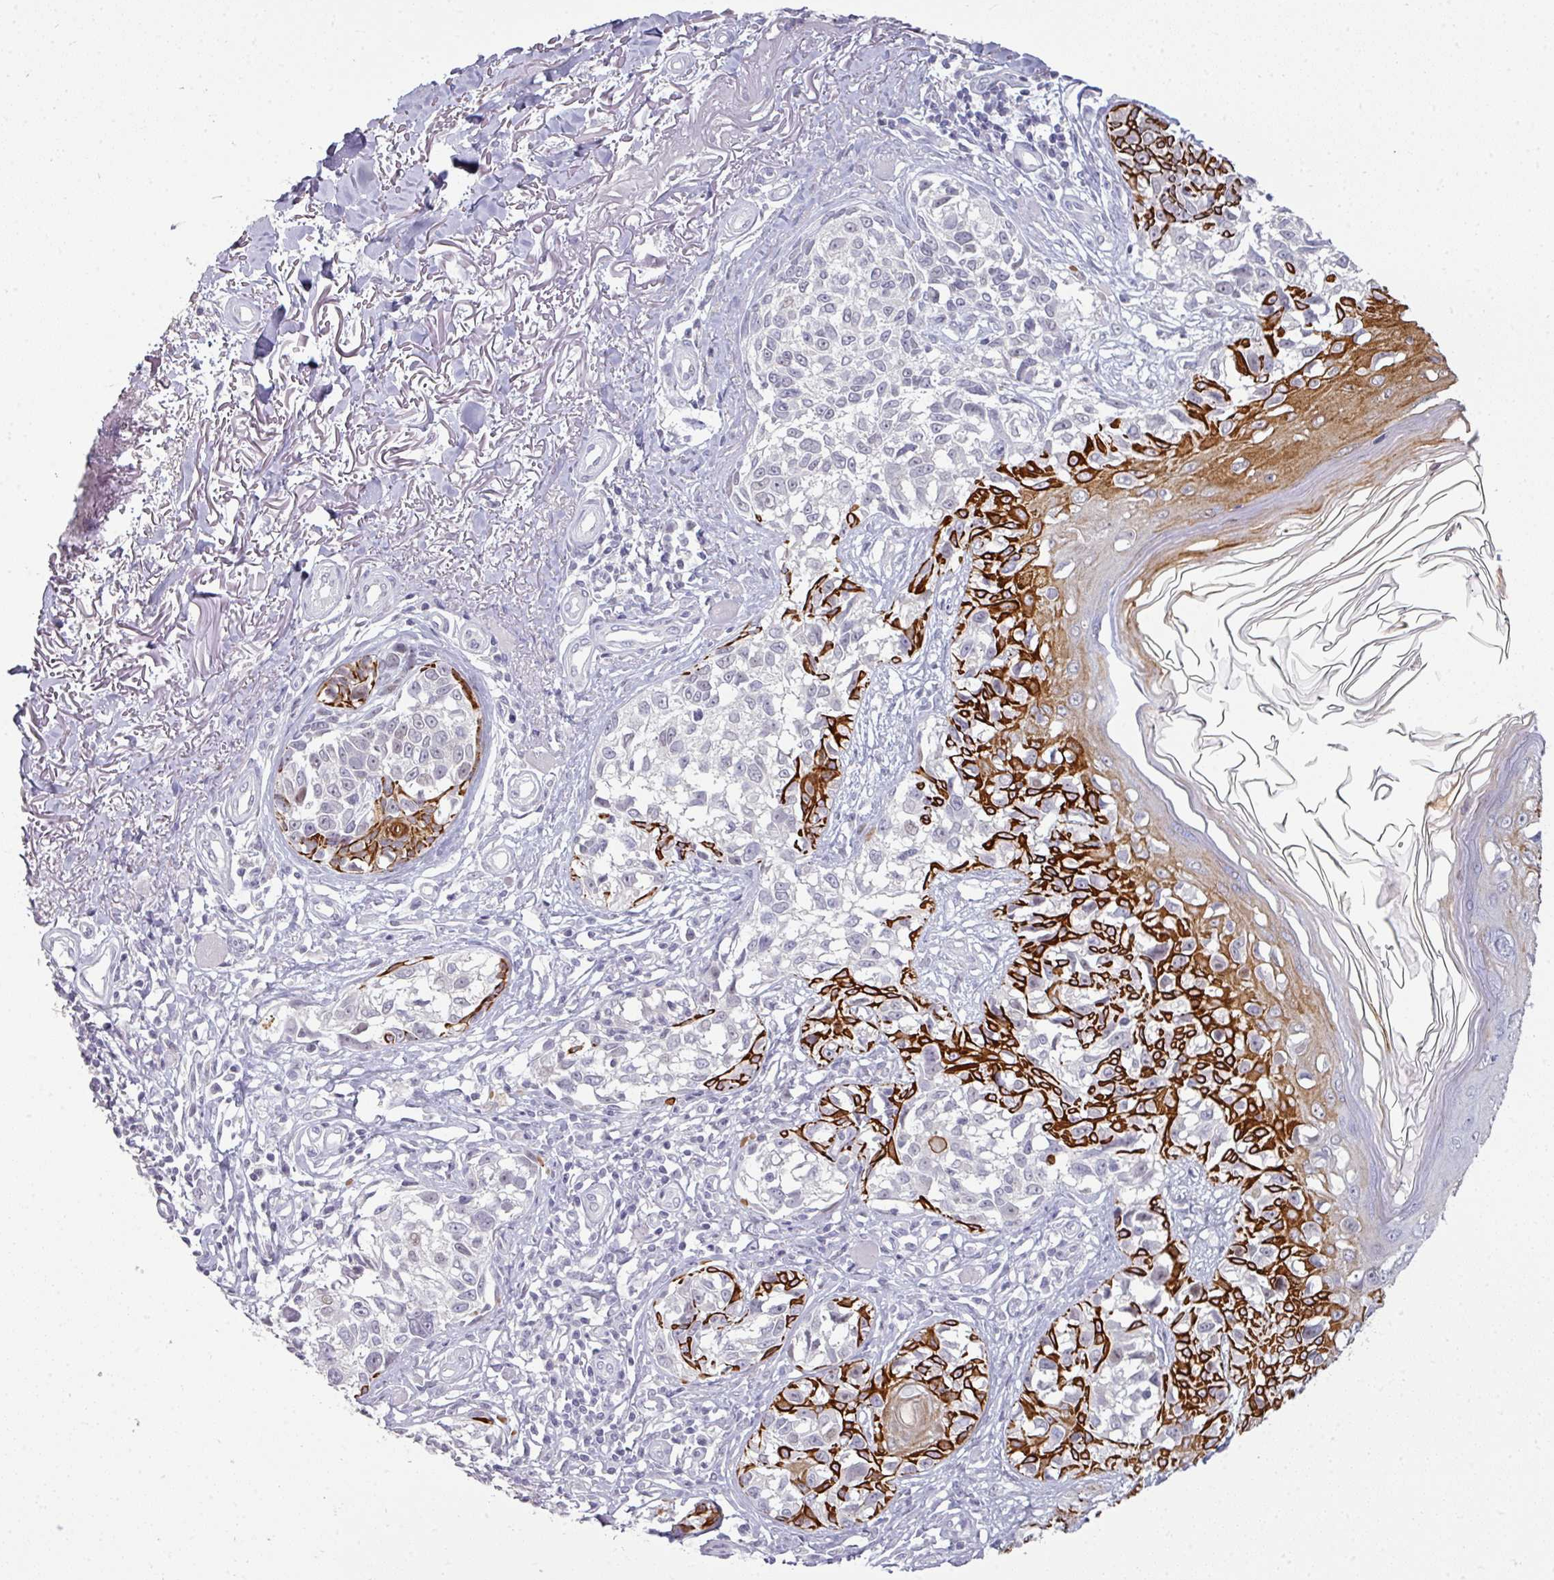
{"staining": {"intensity": "negative", "quantity": "none", "location": "none"}, "tissue": "melanoma", "cell_type": "Tumor cells", "image_type": "cancer", "snomed": [{"axis": "morphology", "description": "Malignant melanoma, NOS"}, {"axis": "topography", "description": "Skin"}], "caption": "Tumor cells show no significant expression in malignant melanoma.", "gene": "GTF2H3", "patient": {"sex": "male", "age": 73}}